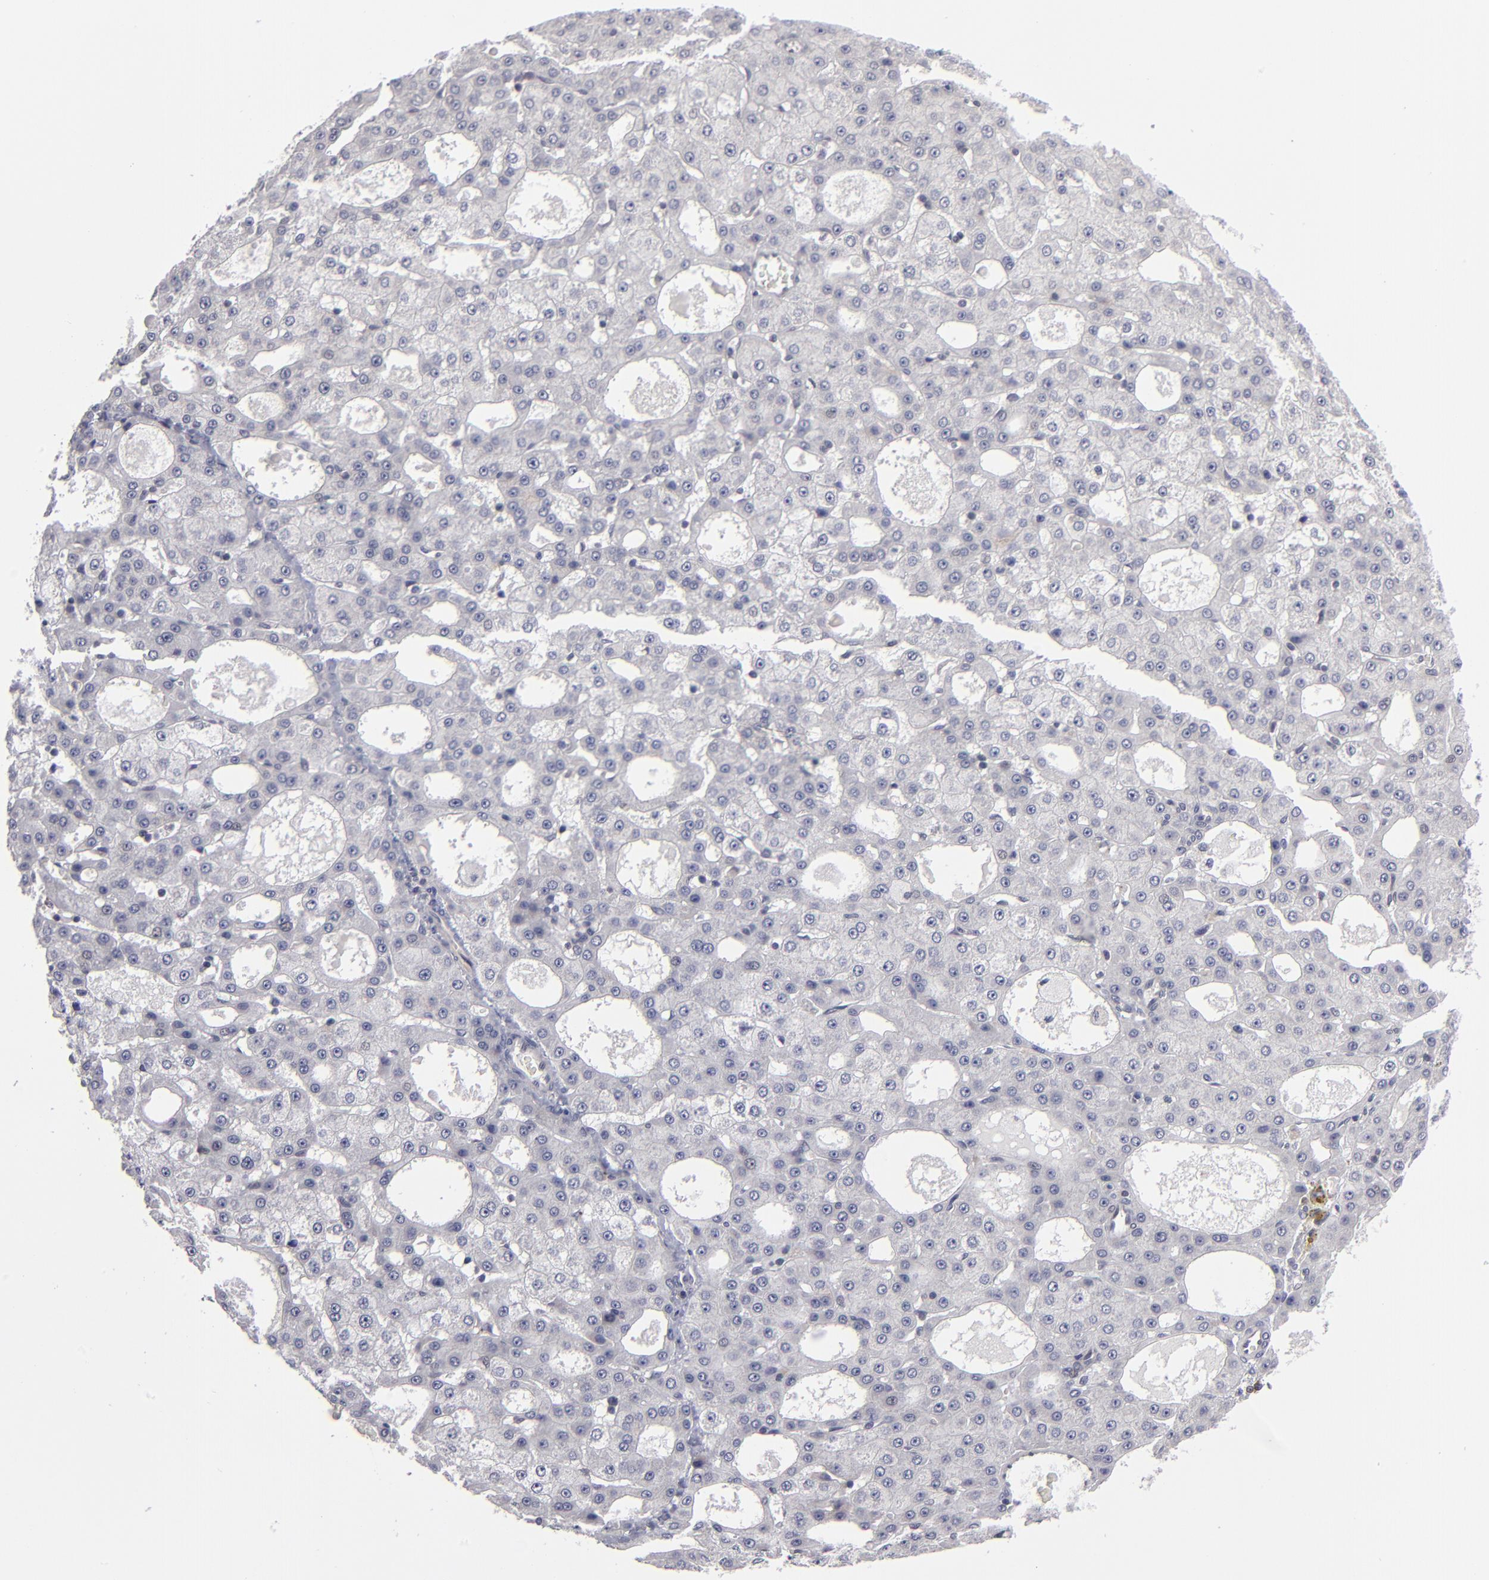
{"staining": {"intensity": "negative", "quantity": "none", "location": "none"}, "tissue": "liver cancer", "cell_type": "Tumor cells", "image_type": "cancer", "snomed": [{"axis": "morphology", "description": "Carcinoma, Hepatocellular, NOS"}, {"axis": "topography", "description": "Liver"}], "caption": "High power microscopy photomicrograph of an immunohistochemistry image of liver cancer (hepatocellular carcinoma), revealing no significant expression in tumor cells.", "gene": "CEP97", "patient": {"sex": "male", "age": 47}}